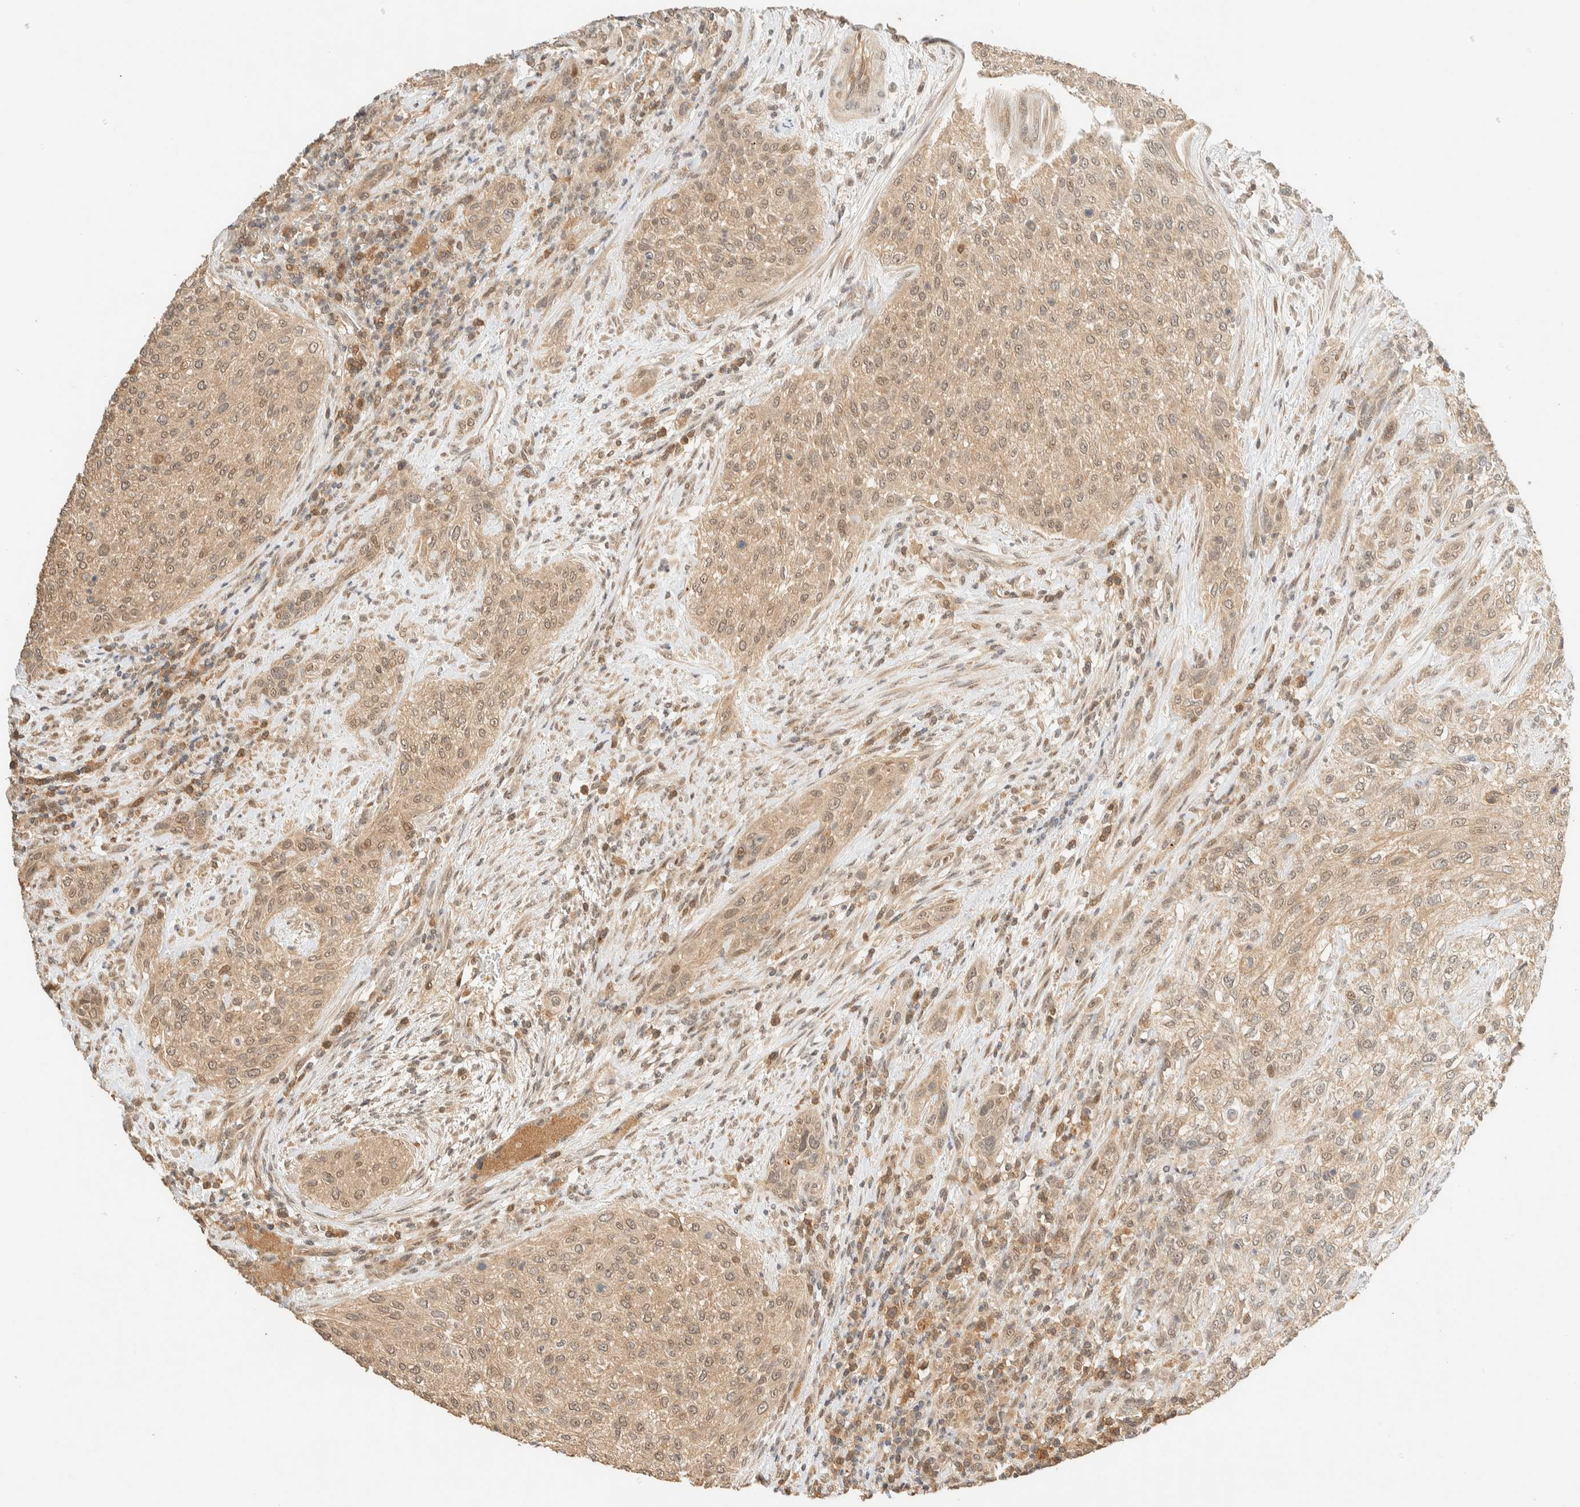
{"staining": {"intensity": "weak", "quantity": ">75%", "location": "cytoplasmic/membranous"}, "tissue": "urothelial cancer", "cell_type": "Tumor cells", "image_type": "cancer", "snomed": [{"axis": "morphology", "description": "Urothelial carcinoma, Low grade"}, {"axis": "morphology", "description": "Urothelial carcinoma, High grade"}, {"axis": "topography", "description": "Urinary bladder"}], "caption": "Tumor cells reveal low levels of weak cytoplasmic/membranous positivity in approximately >75% of cells in human urothelial carcinoma (high-grade).", "gene": "ZBTB34", "patient": {"sex": "male", "age": 35}}